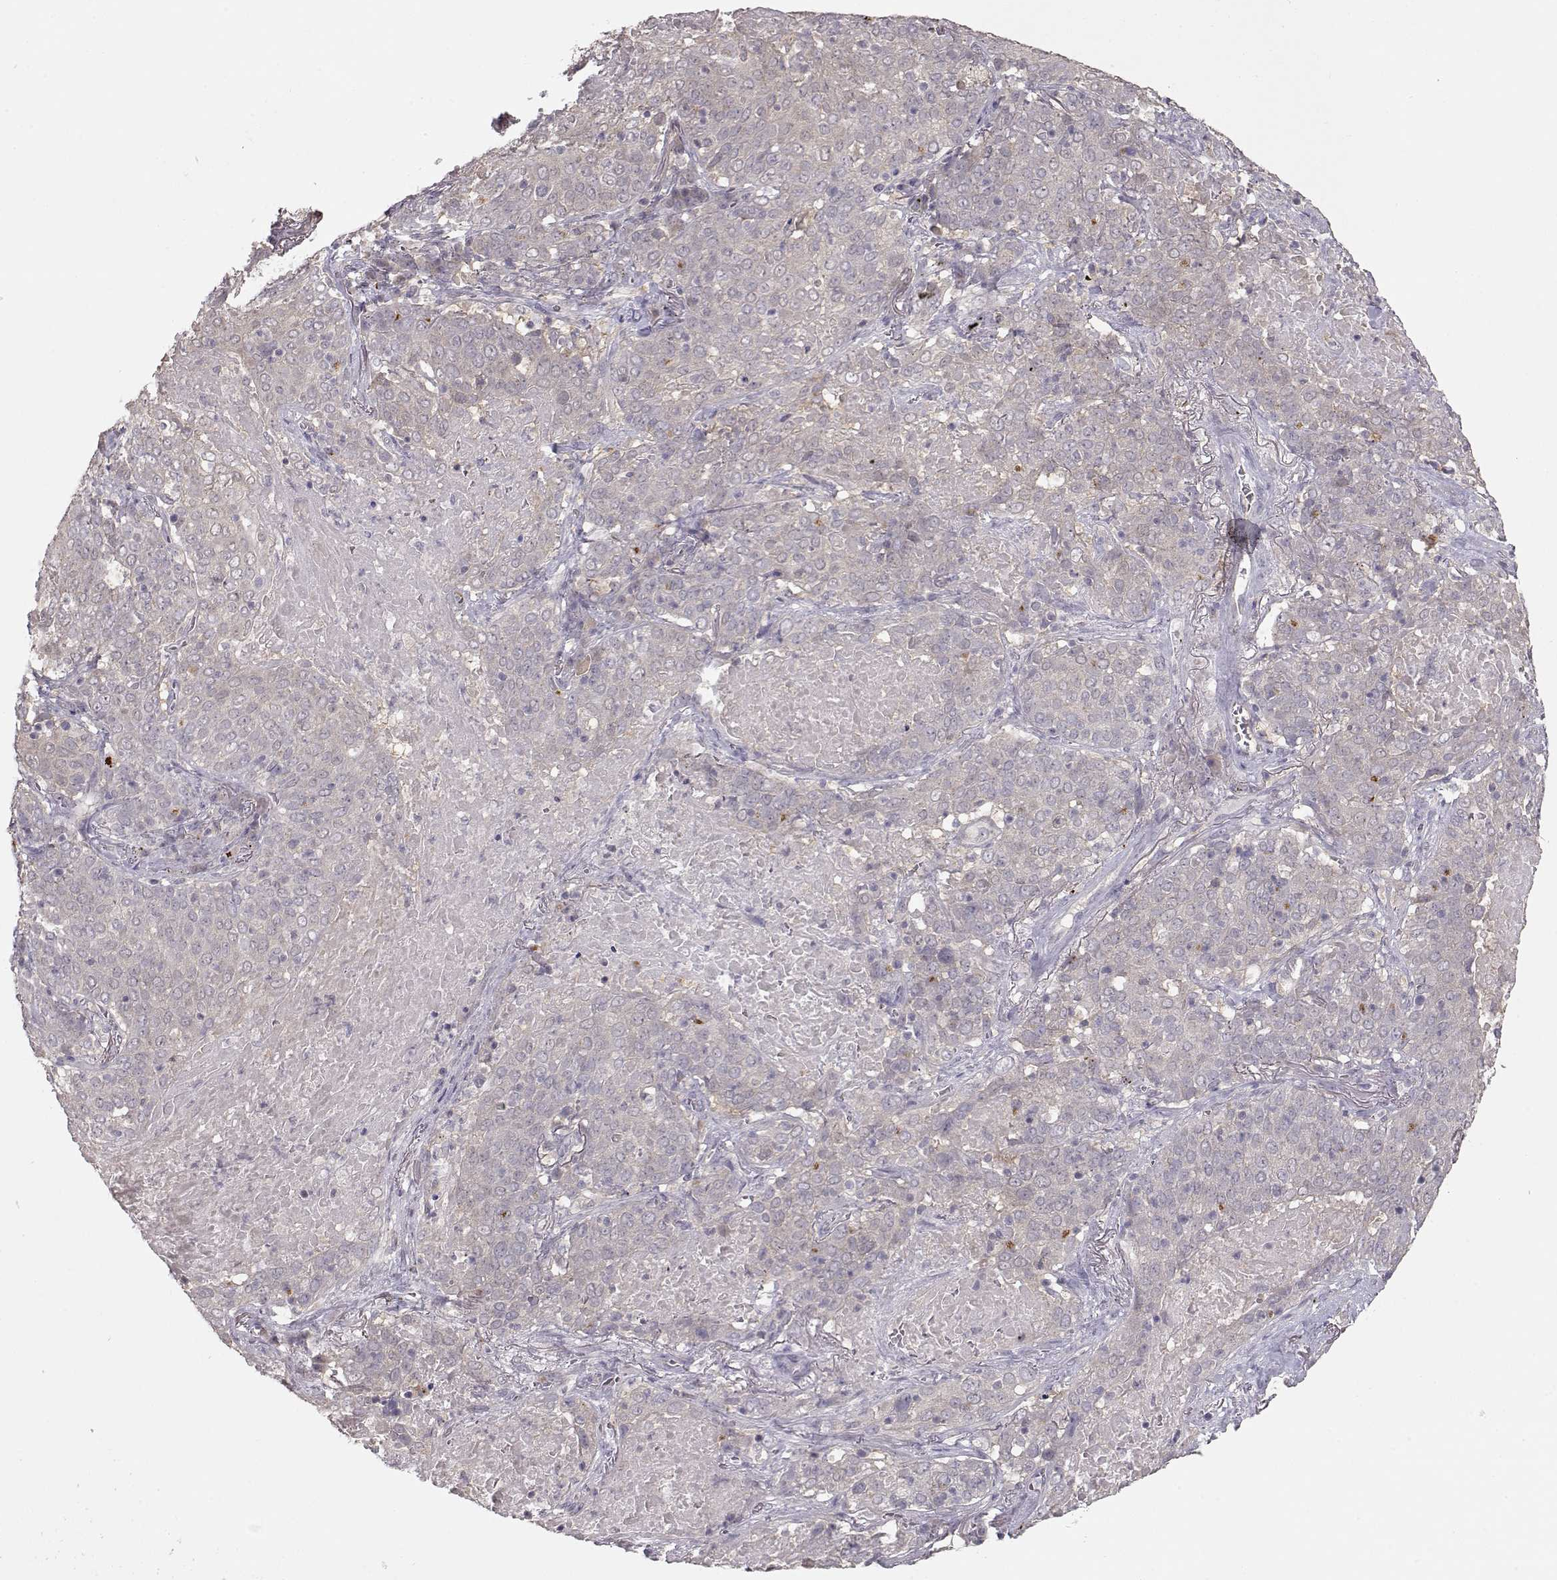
{"staining": {"intensity": "negative", "quantity": "none", "location": "none"}, "tissue": "lung cancer", "cell_type": "Tumor cells", "image_type": "cancer", "snomed": [{"axis": "morphology", "description": "Squamous cell carcinoma, NOS"}, {"axis": "topography", "description": "Lung"}], "caption": "An immunohistochemistry histopathology image of lung cancer (squamous cell carcinoma) is shown. There is no staining in tumor cells of lung cancer (squamous cell carcinoma).", "gene": "ARHGAP8", "patient": {"sex": "male", "age": 82}}